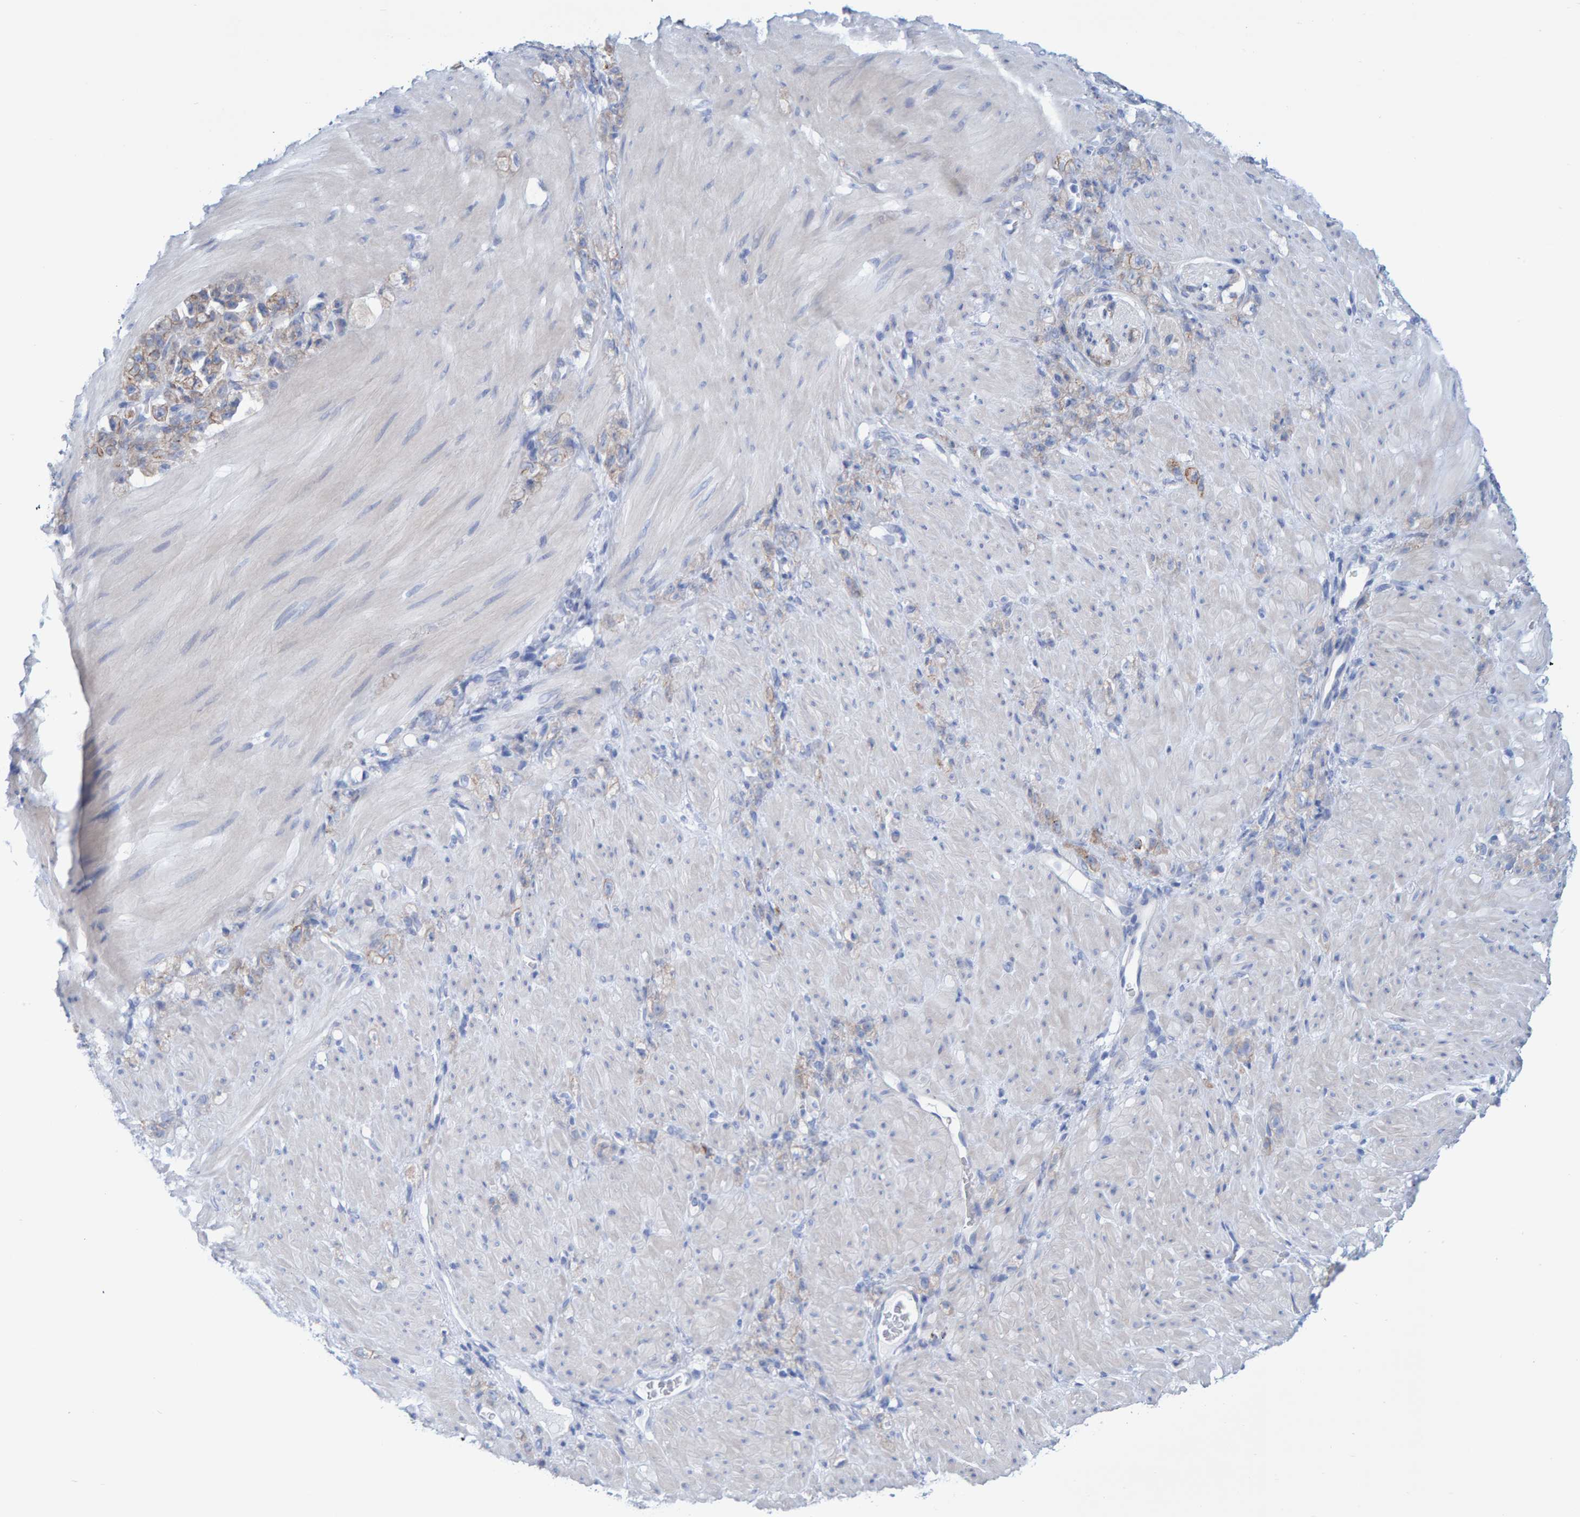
{"staining": {"intensity": "weak", "quantity": "<25%", "location": "cytoplasmic/membranous"}, "tissue": "stomach cancer", "cell_type": "Tumor cells", "image_type": "cancer", "snomed": [{"axis": "morphology", "description": "Normal tissue, NOS"}, {"axis": "morphology", "description": "Adenocarcinoma, NOS"}, {"axis": "topography", "description": "Stomach"}], "caption": "The histopathology image demonstrates no significant expression in tumor cells of stomach adenocarcinoma.", "gene": "JAKMIP3", "patient": {"sex": "male", "age": 82}}